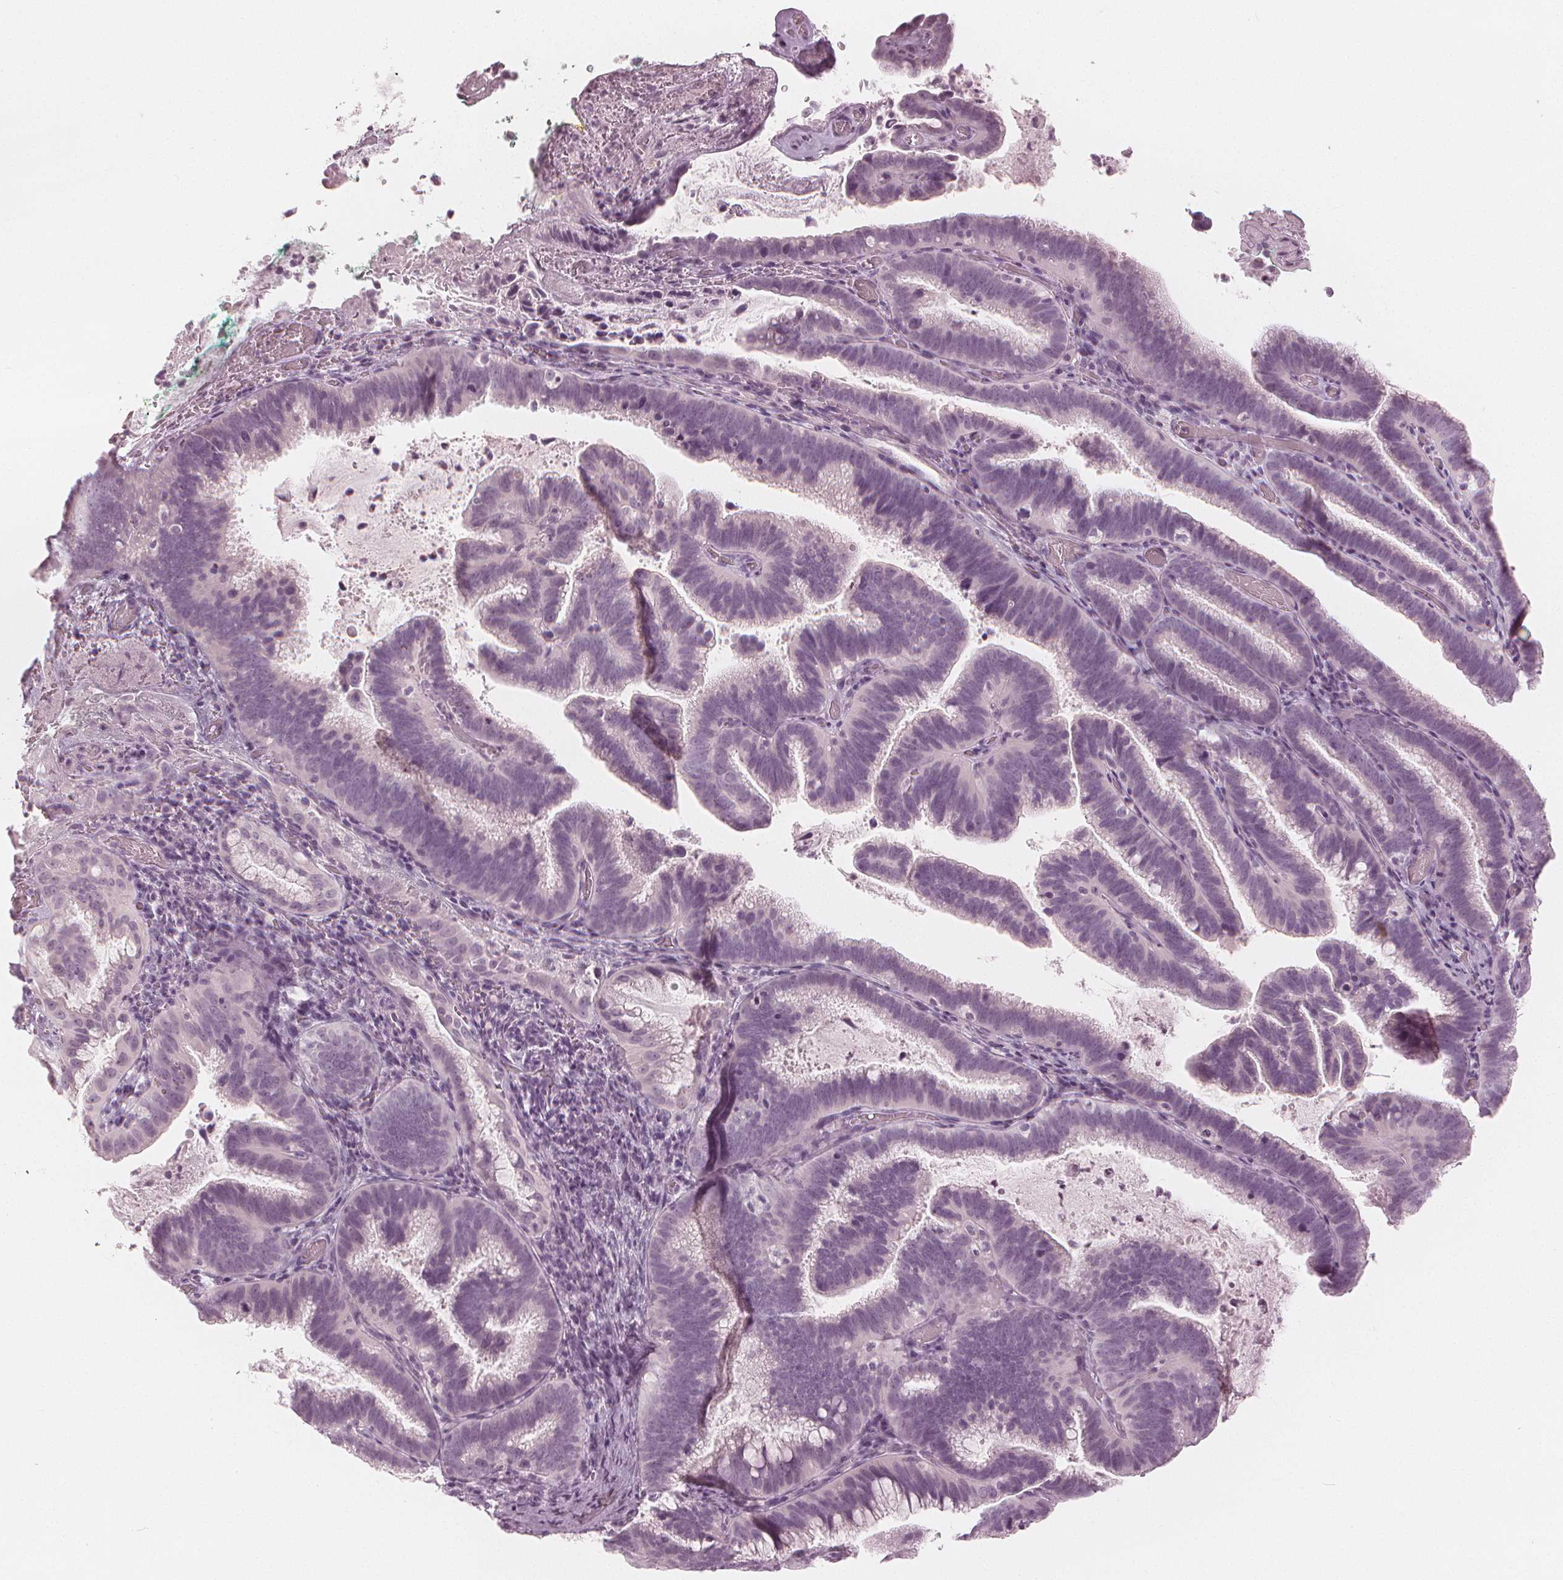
{"staining": {"intensity": "negative", "quantity": "none", "location": "none"}, "tissue": "cervical cancer", "cell_type": "Tumor cells", "image_type": "cancer", "snomed": [{"axis": "morphology", "description": "Adenocarcinoma, NOS"}, {"axis": "topography", "description": "Cervix"}], "caption": "High magnification brightfield microscopy of cervical adenocarcinoma stained with DAB (3,3'-diaminobenzidine) (brown) and counterstained with hematoxylin (blue): tumor cells show no significant staining.", "gene": "PAEP", "patient": {"sex": "female", "age": 61}}